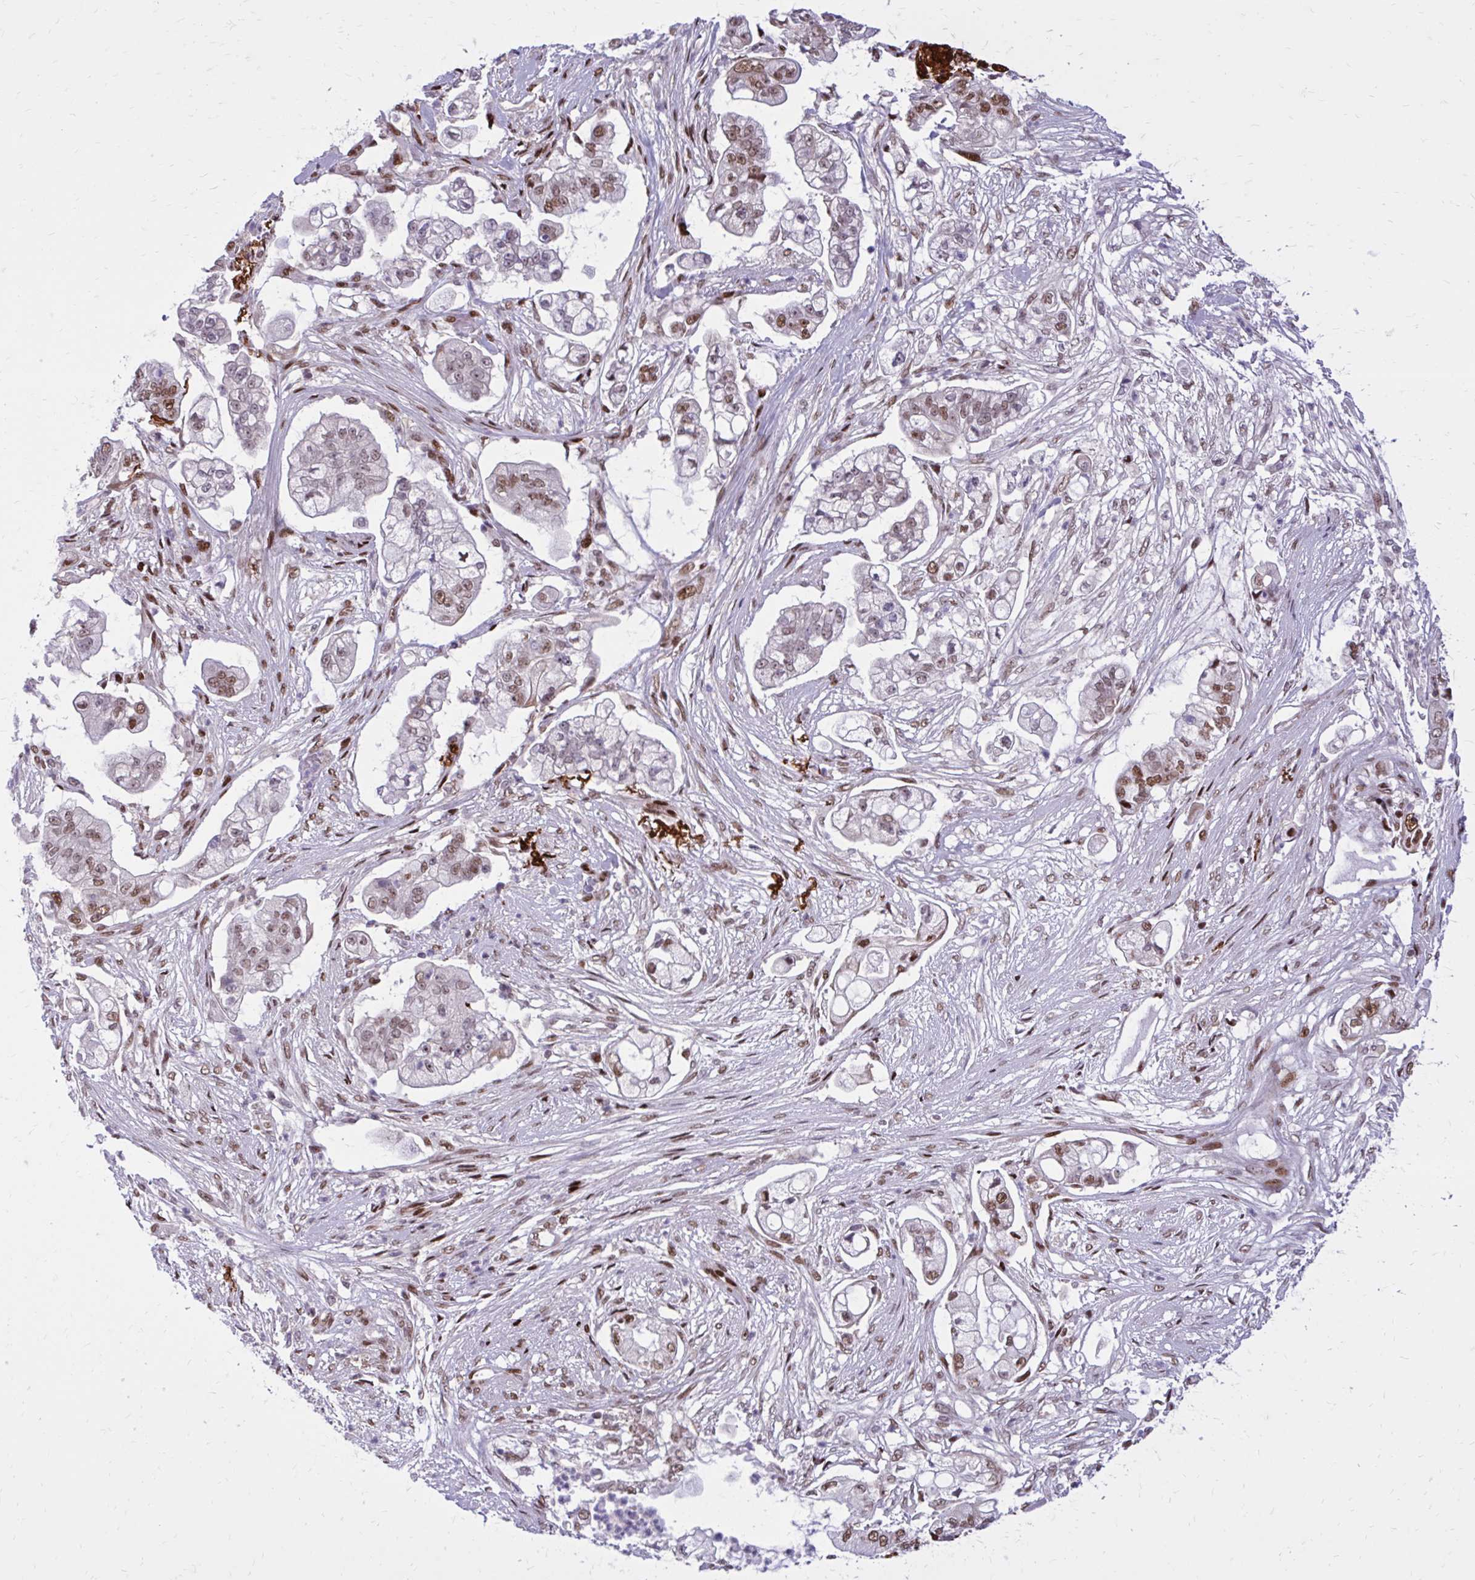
{"staining": {"intensity": "moderate", "quantity": "25%-75%", "location": "nuclear"}, "tissue": "pancreatic cancer", "cell_type": "Tumor cells", "image_type": "cancer", "snomed": [{"axis": "morphology", "description": "Adenocarcinoma, NOS"}, {"axis": "topography", "description": "Pancreas"}], "caption": "Tumor cells exhibit medium levels of moderate nuclear staining in approximately 25%-75% of cells in pancreatic cancer. (IHC, brightfield microscopy, high magnification).", "gene": "PSME4", "patient": {"sex": "female", "age": 69}}